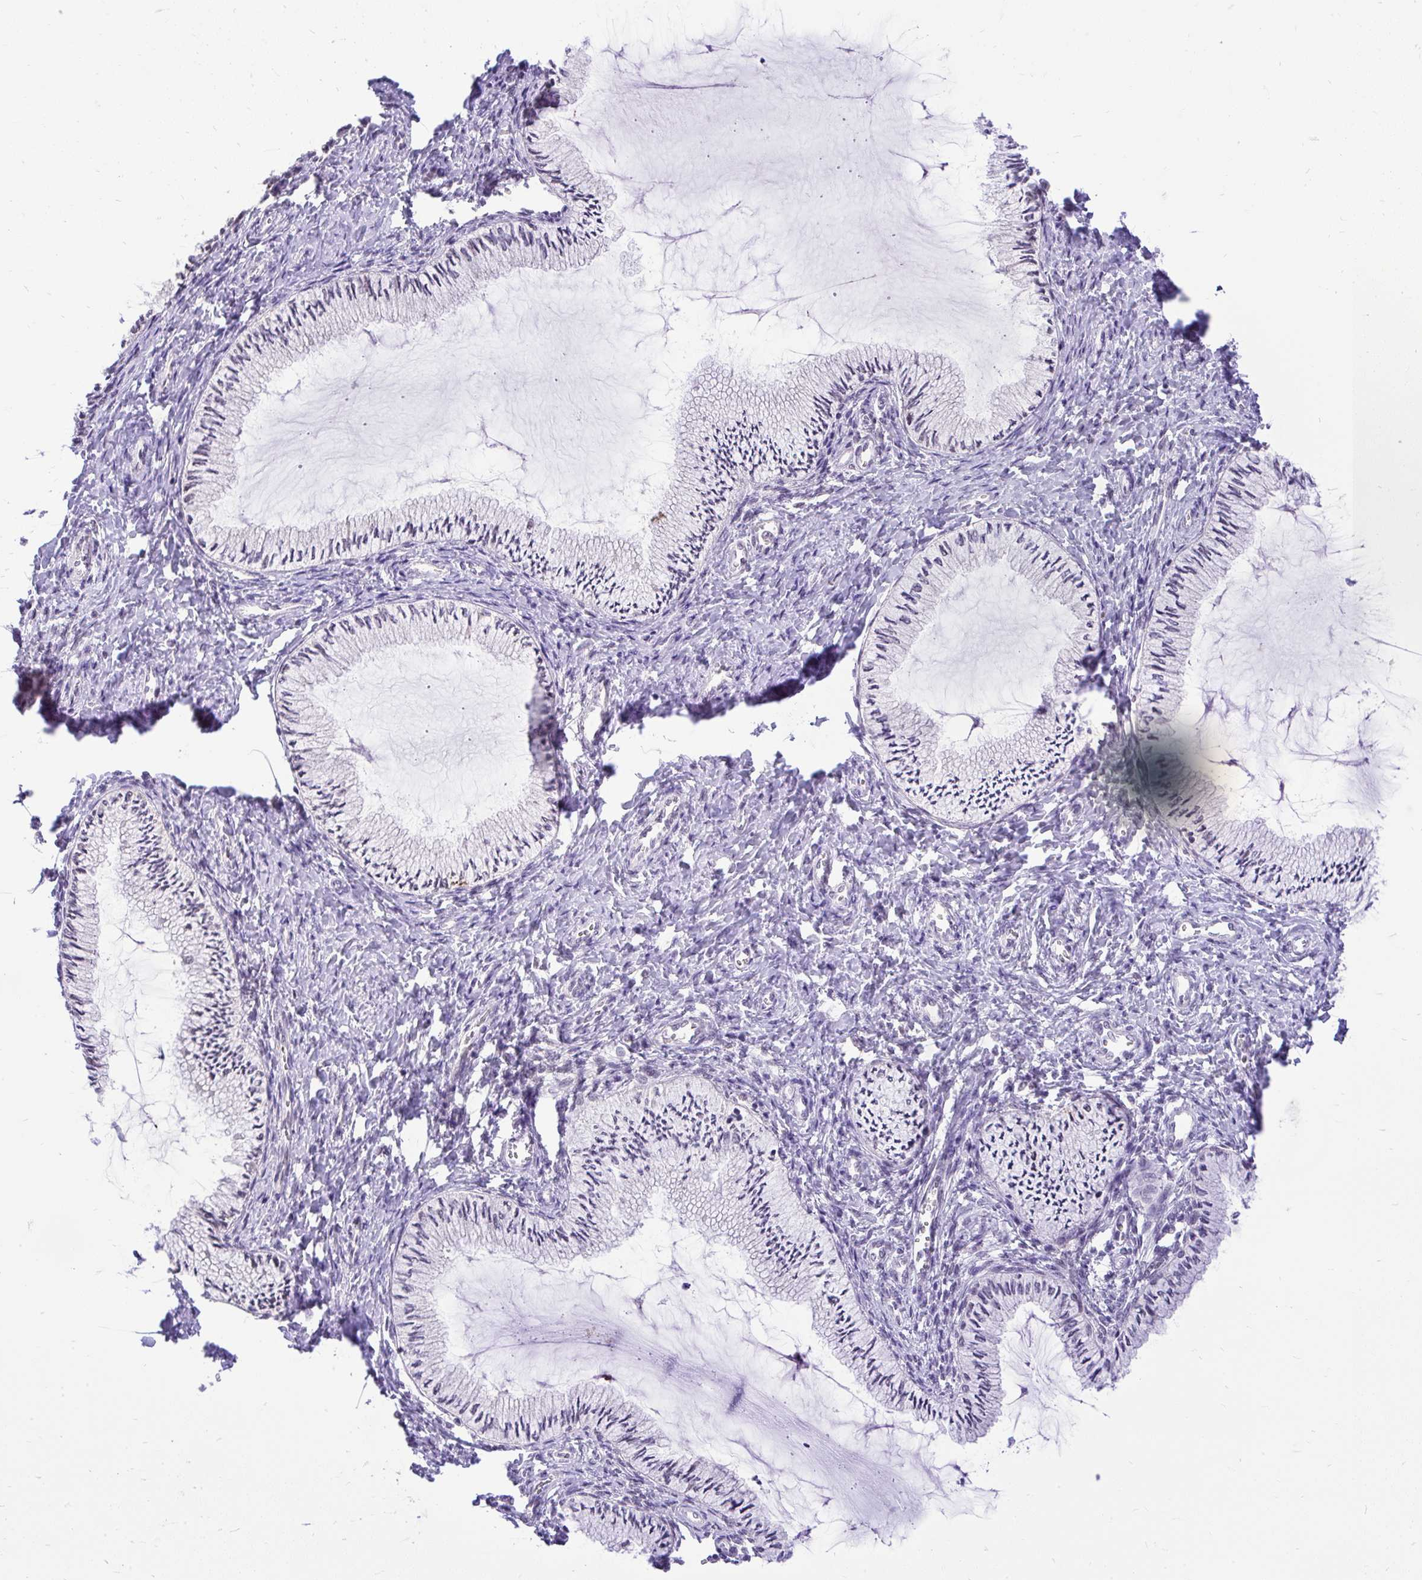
{"staining": {"intensity": "weak", "quantity": "<25%", "location": "cytoplasmic/membranous"}, "tissue": "cervix", "cell_type": "Glandular cells", "image_type": "normal", "snomed": [{"axis": "morphology", "description": "Normal tissue, NOS"}, {"axis": "topography", "description": "Cervix"}], "caption": "Protein analysis of unremarkable cervix shows no significant expression in glandular cells.", "gene": "PYCR2", "patient": {"sex": "female", "age": 24}}